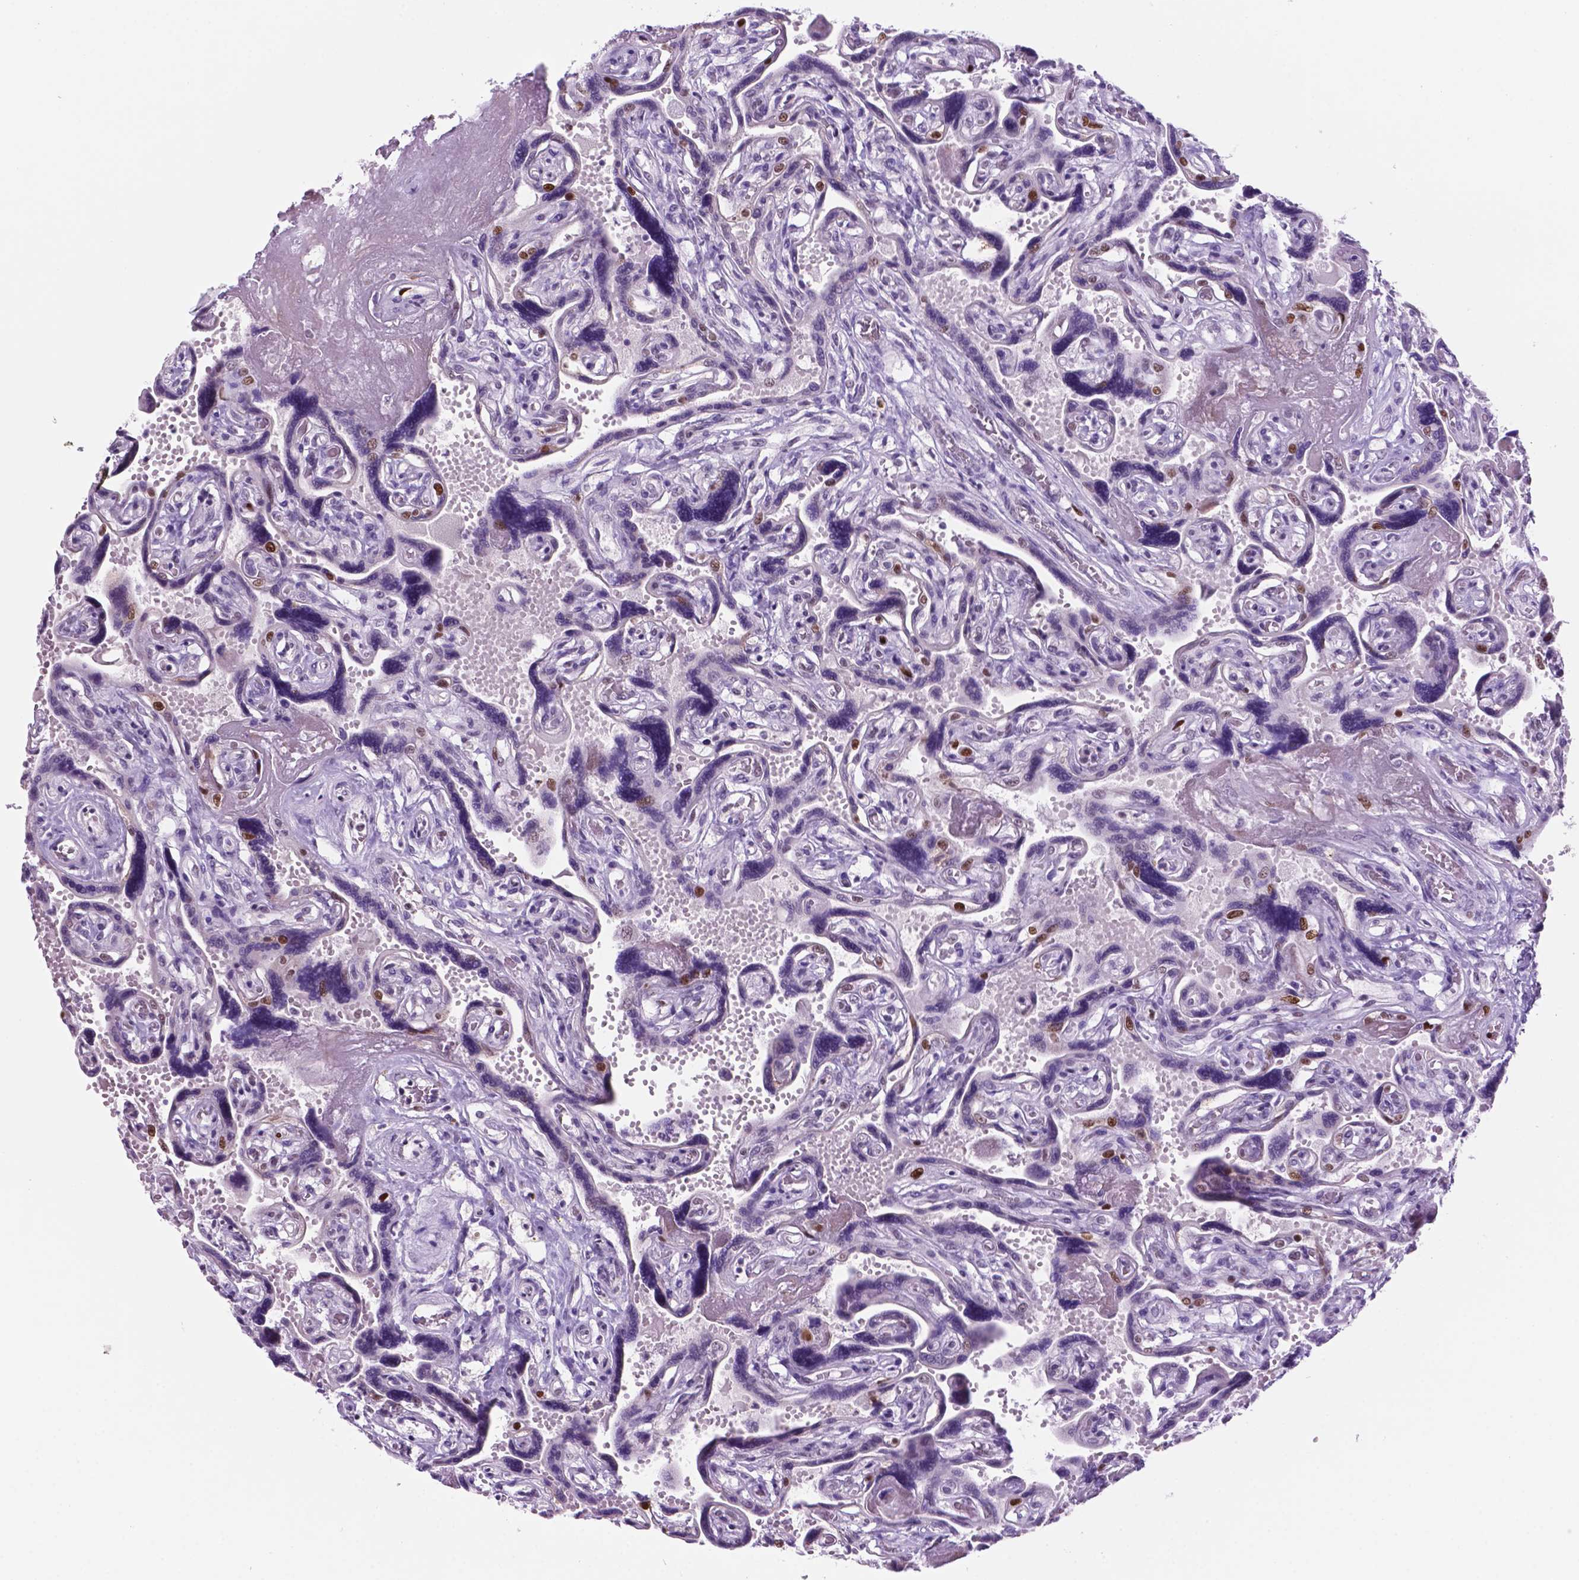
{"staining": {"intensity": "weak", "quantity": "<25%", "location": "nuclear"}, "tissue": "placenta", "cell_type": "Decidual cells", "image_type": "normal", "snomed": [{"axis": "morphology", "description": "Normal tissue, NOS"}, {"axis": "topography", "description": "Placenta"}], "caption": "This is a image of IHC staining of benign placenta, which shows no positivity in decidual cells.", "gene": "NCAPH2", "patient": {"sex": "female", "age": 32}}